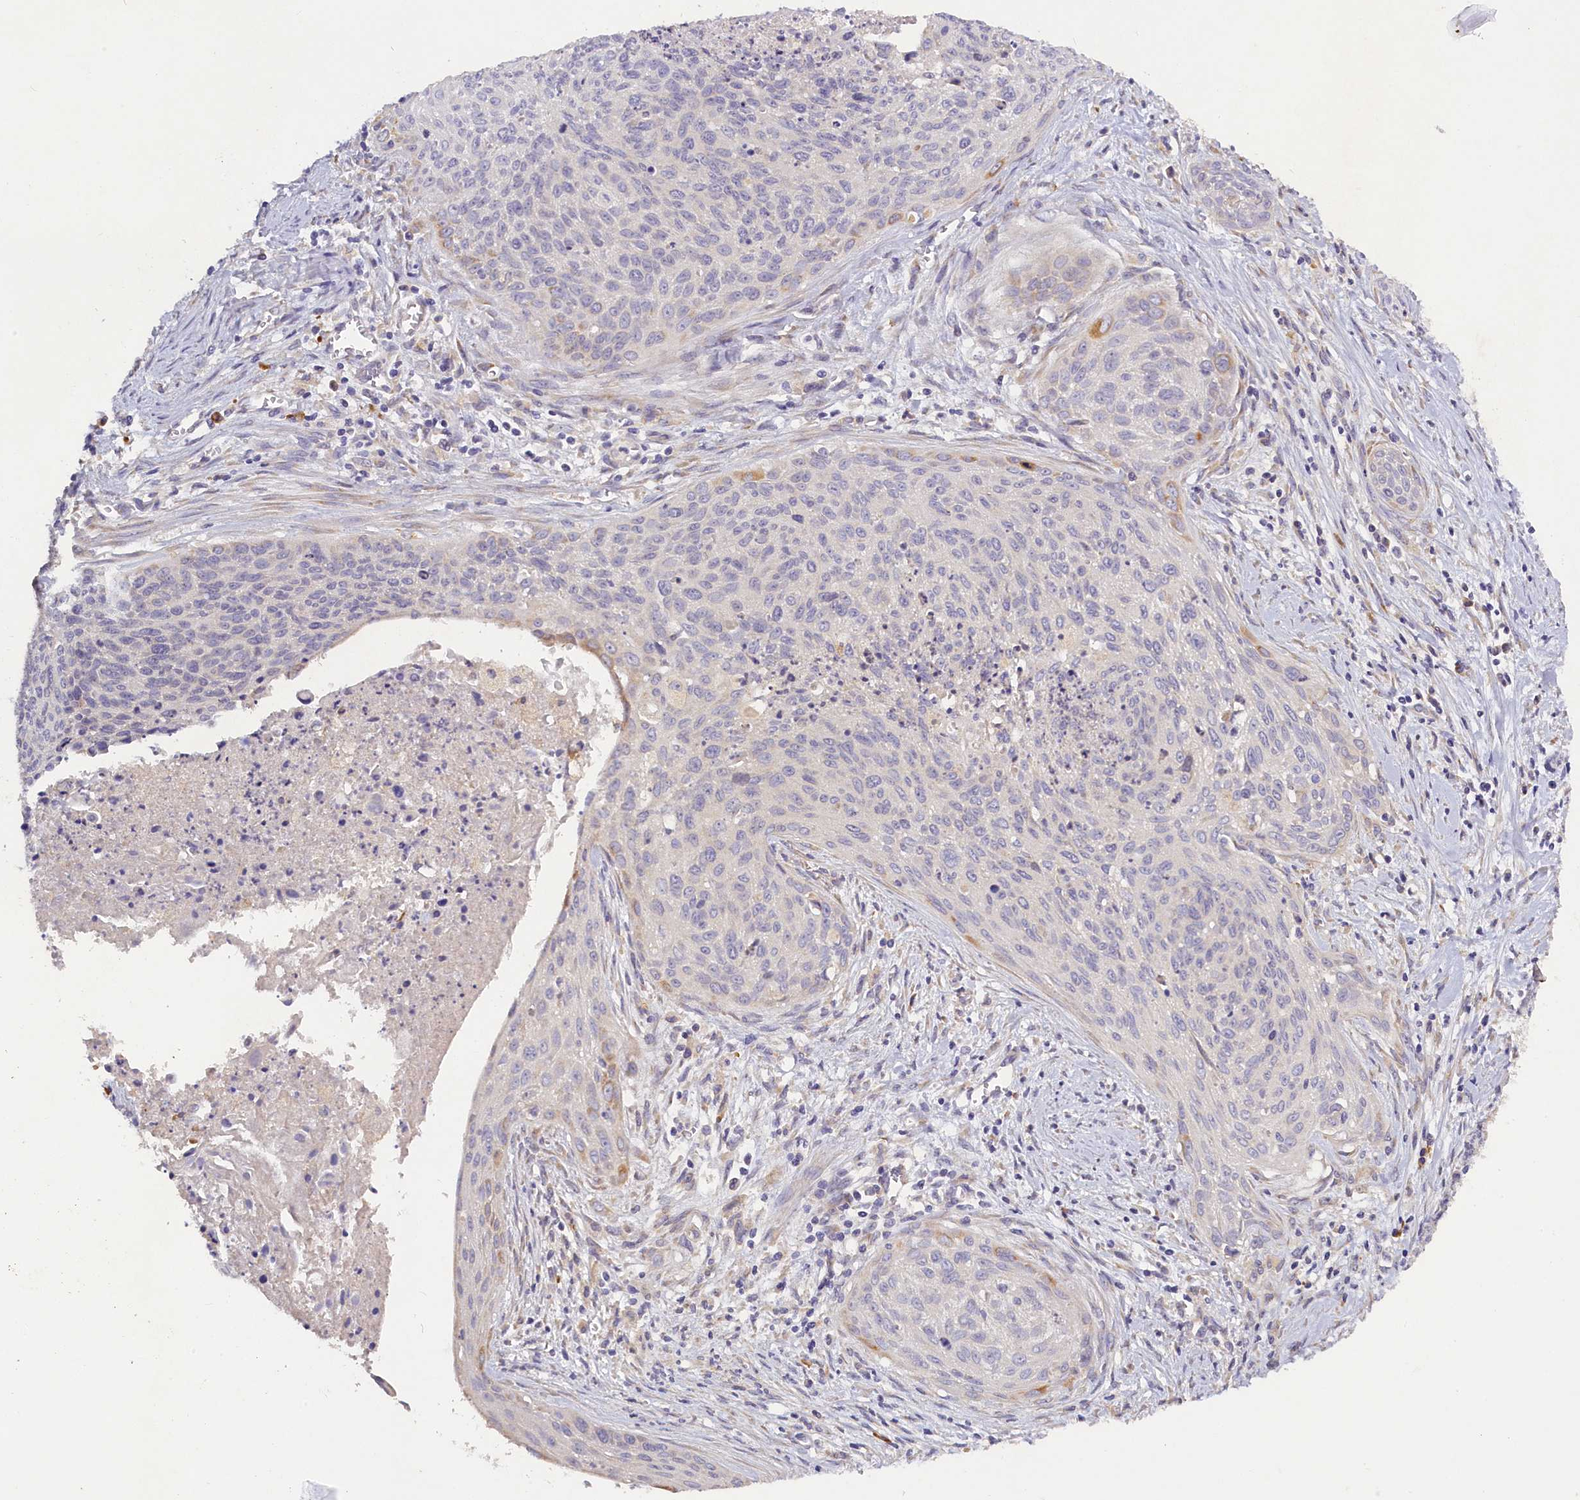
{"staining": {"intensity": "negative", "quantity": "none", "location": "none"}, "tissue": "cervical cancer", "cell_type": "Tumor cells", "image_type": "cancer", "snomed": [{"axis": "morphology", "description": "Squamous cell carcinoma, NOS"}, {"axis": "topography", "description": "Cervix"}], "caption": "Human squamous cell carcinoma (cervical) stained for a protein using immunohistochemistry reveals no staining in tumor cells.", "gene": "ST7L", "patient": {"sex": "female", "age": 55}}